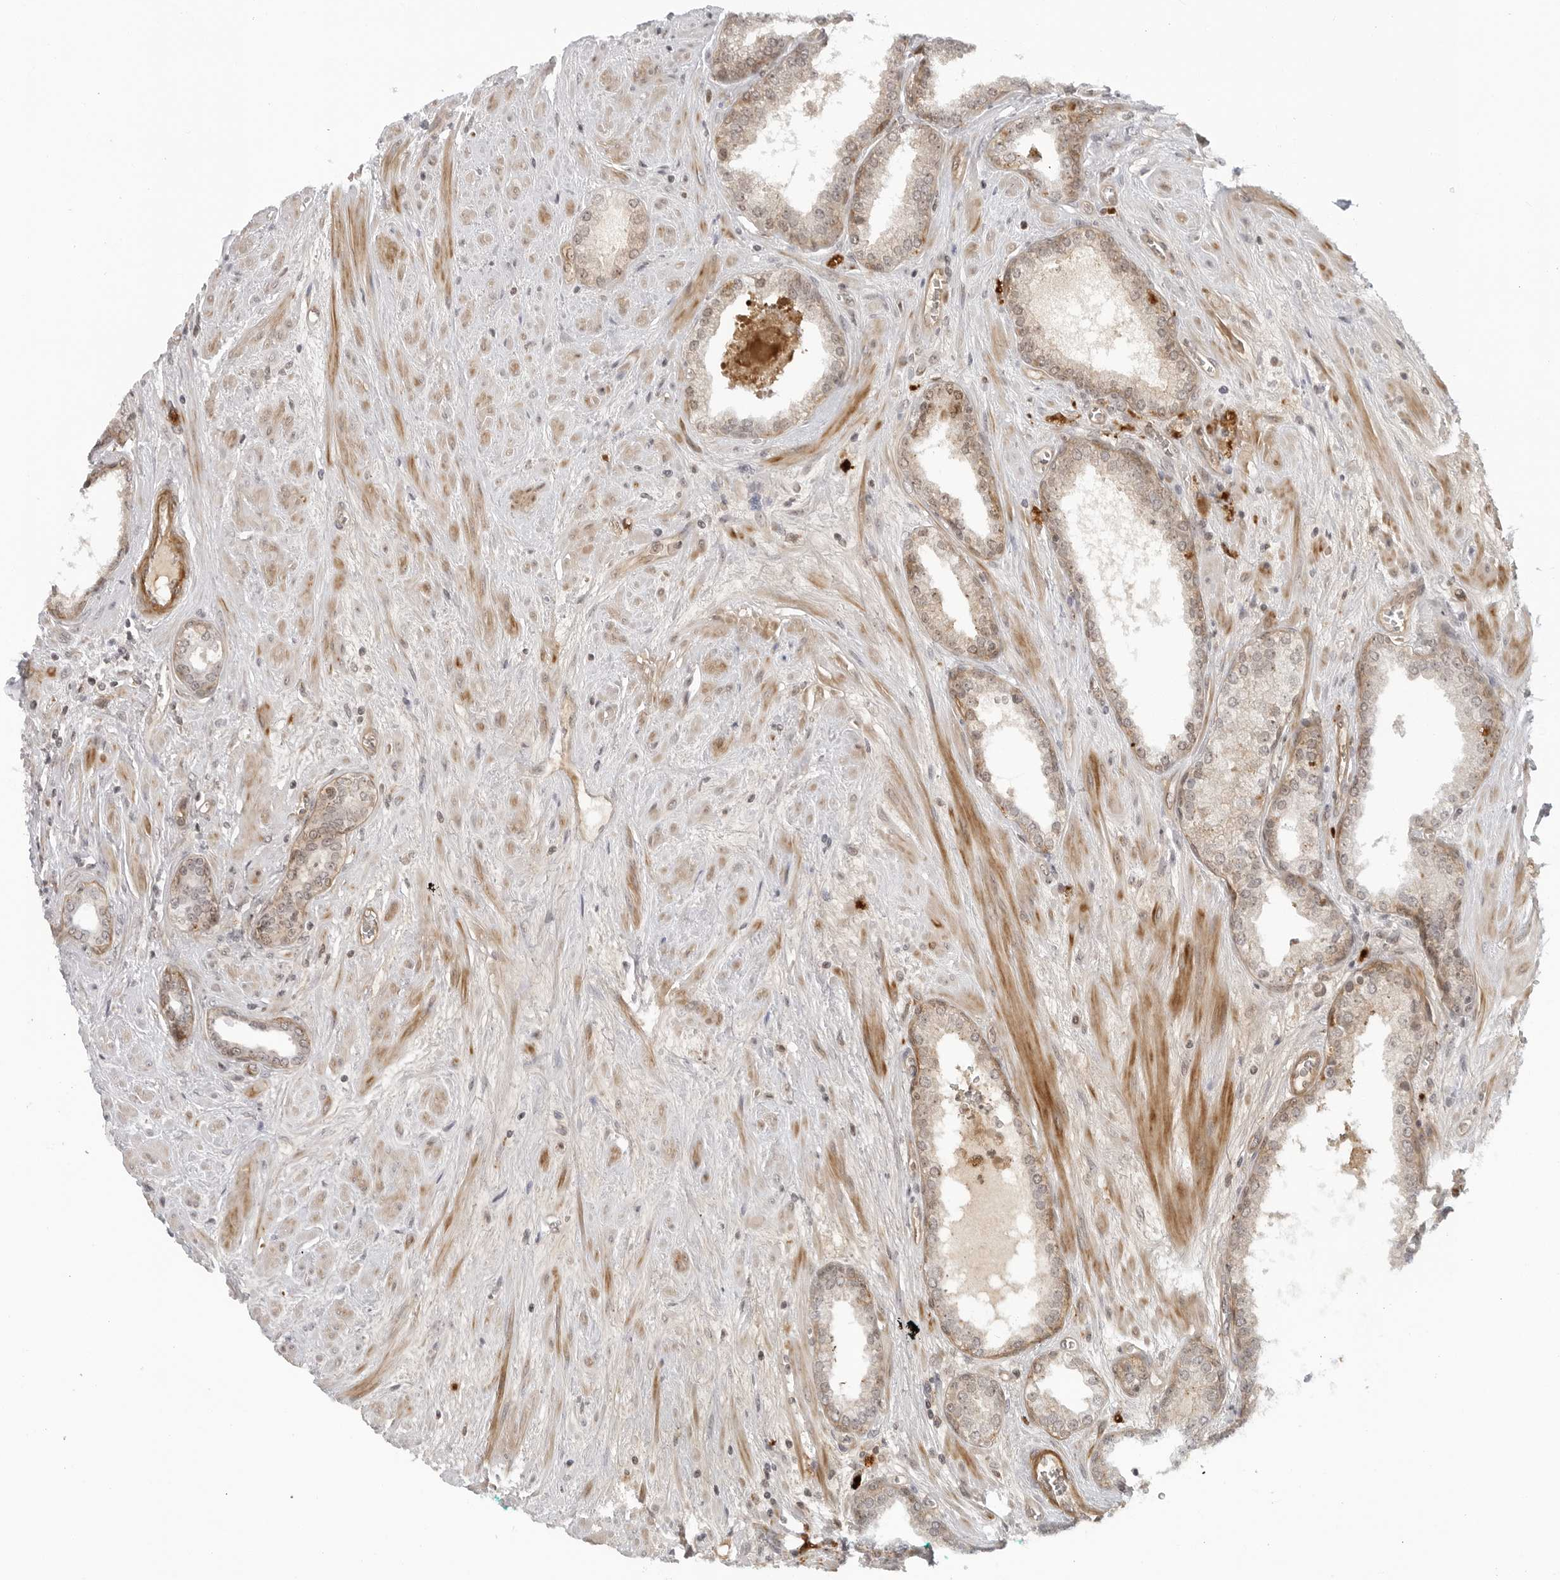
{"staining": {"intensity": "weak", "quantity": "25%-75%", "location": "cytoplasmic/membranous,nuclear"}, "tissue": "prostate cancer", "cell_type": "Tumor cells", "image_type": "cancer", "snomed": [{"axis": "morphology", "description": "Adenocarcinoma, Low grade"}, {"axis": "topography", "description": "Prostate"}], "caption": "Adenocarcinoma (low-grade) (prostate) stained for a protein shows weak cytoplasmic/membranous and nuclear positivity in tumor cells. Using DAB (3,3'-diaminobenzidine) (brown) and hematoxylin (blue) stains, captured at high magnification using brightfield microscopy.", "gene": "SUGCT", "patient": {"sex": "male", "age": 62}}